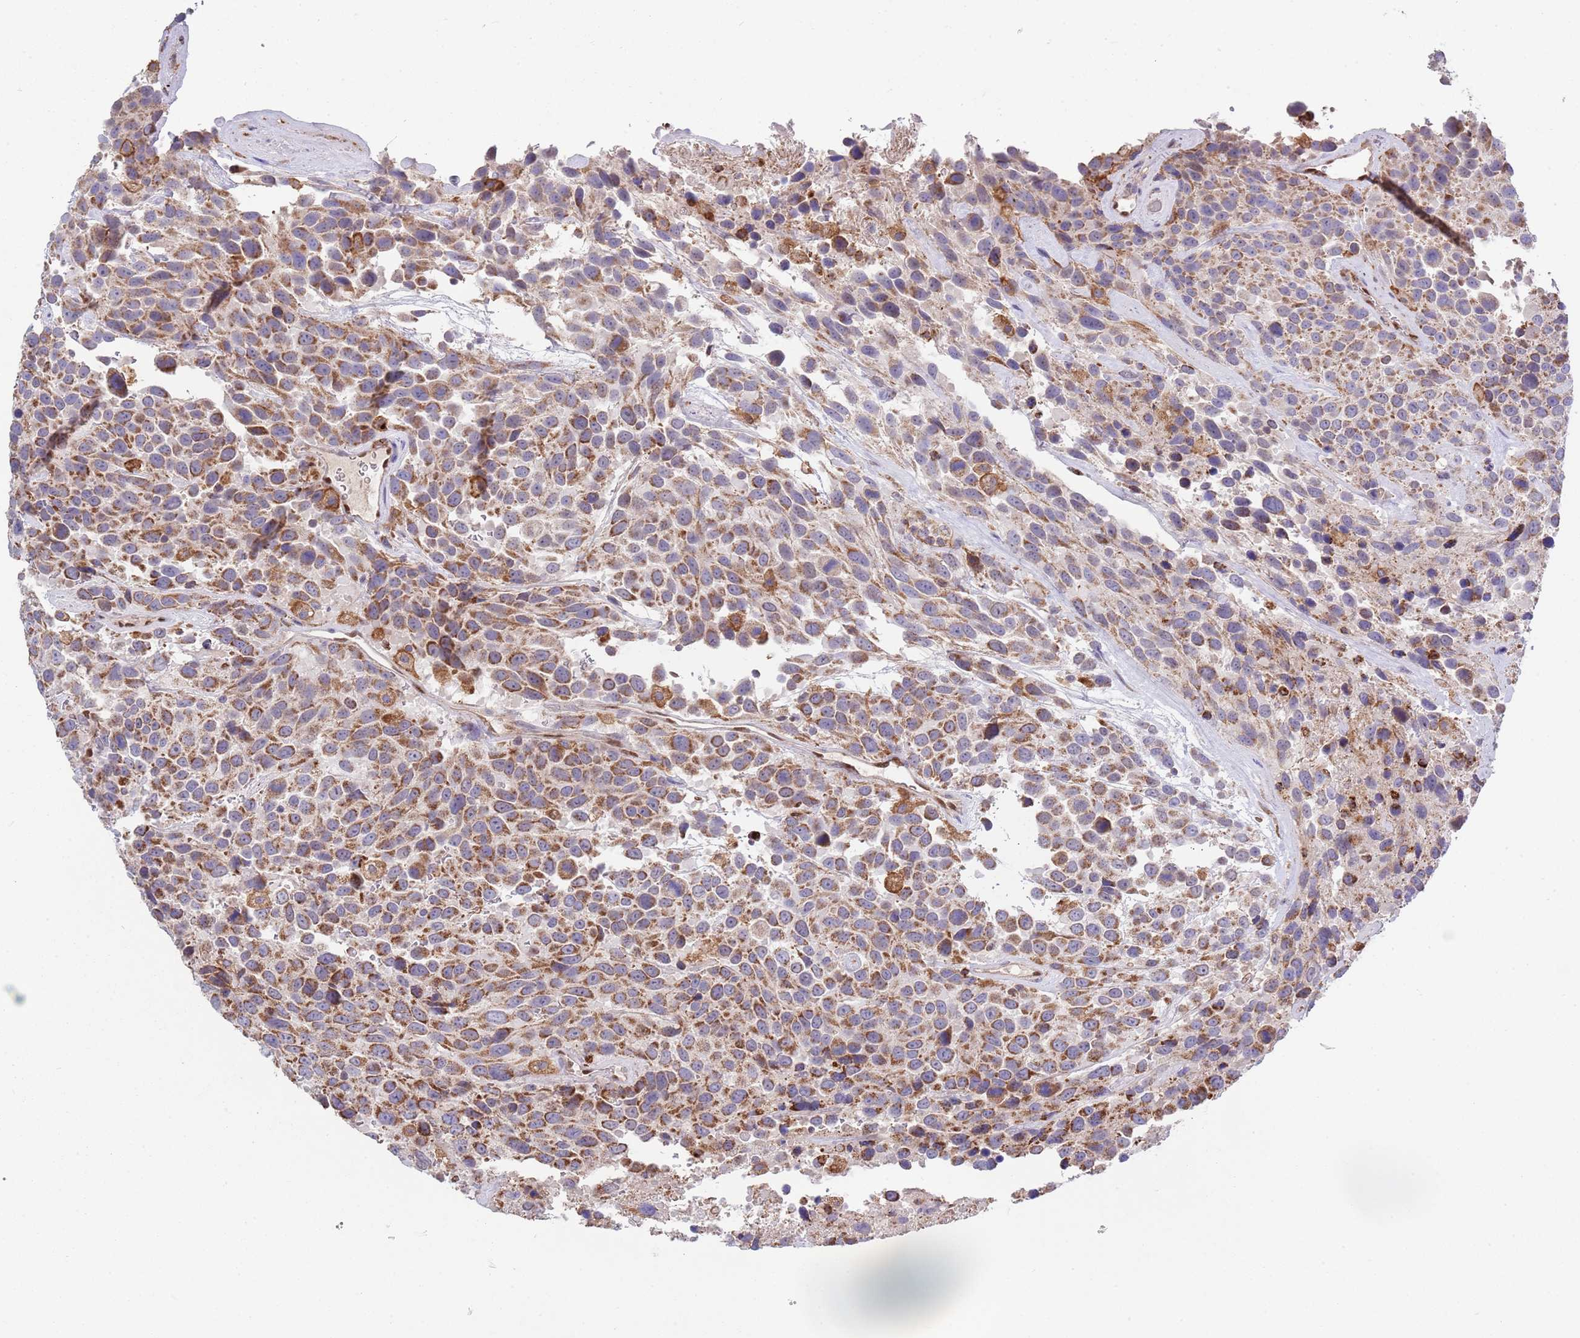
{"staining": {"intensity": "moderate", "quantity": ">75%", "location": "cytoplasmic/membranous"}, "tissue": "urothelial cancer", "cell_type": "Tumor cells", "image_type": "cancer", "snomed": [{"axis": "morphology", "description": "Urothelial carcinoma, High grade"}, {"axis": "topography", "description": "Urinary bladder"}], "caption": "Moderate cytoplasmic/membranous expression for a protein is seen in approximately >75% of tumor cells of urothelial cancer using IHC.", "gene": "DDT", "patient": {"sex": "female", "age": 70}}